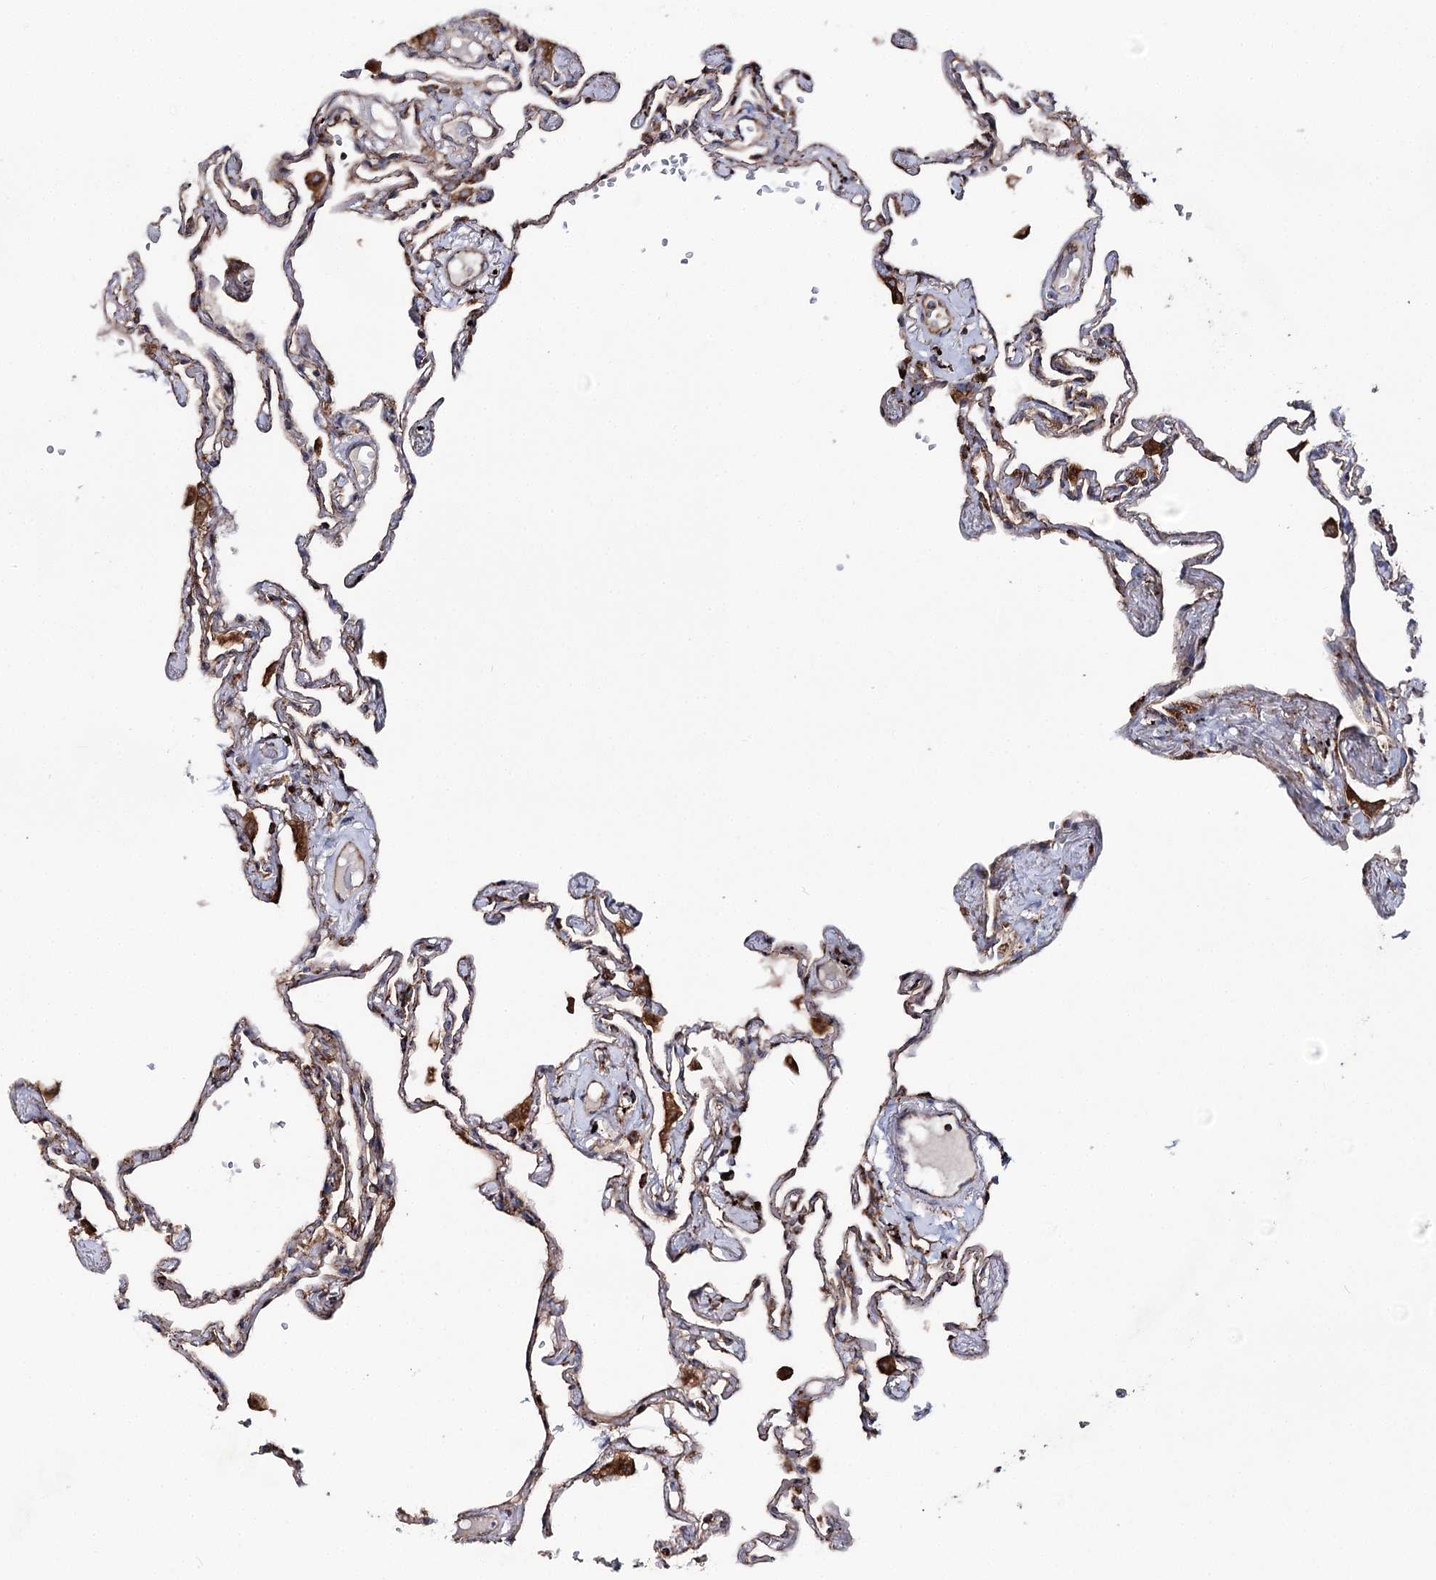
{"staining": {"intensity": "moderate", "quantity": "<25%", "location": "cytoplasmic/membranous,nuclear"}, "tissue": "lung", "cell_type": "Alveolar cells", "image_type": "normal", "snomed": [{"axis": "morphology", "description": "Normal tissue, NOS"}, {"axis": "topography", "description": "Lung"}], "caption": "DAB (3,3'-diaminobenzidine) immunohistochemical staining of benign lung demonstrates moderate cytoplasmic/membranous,nuclear protein expression in about <25% of alveolar cells.", "gene": "MSANTD2", "patient": {"sex": "female", "age": 67}}